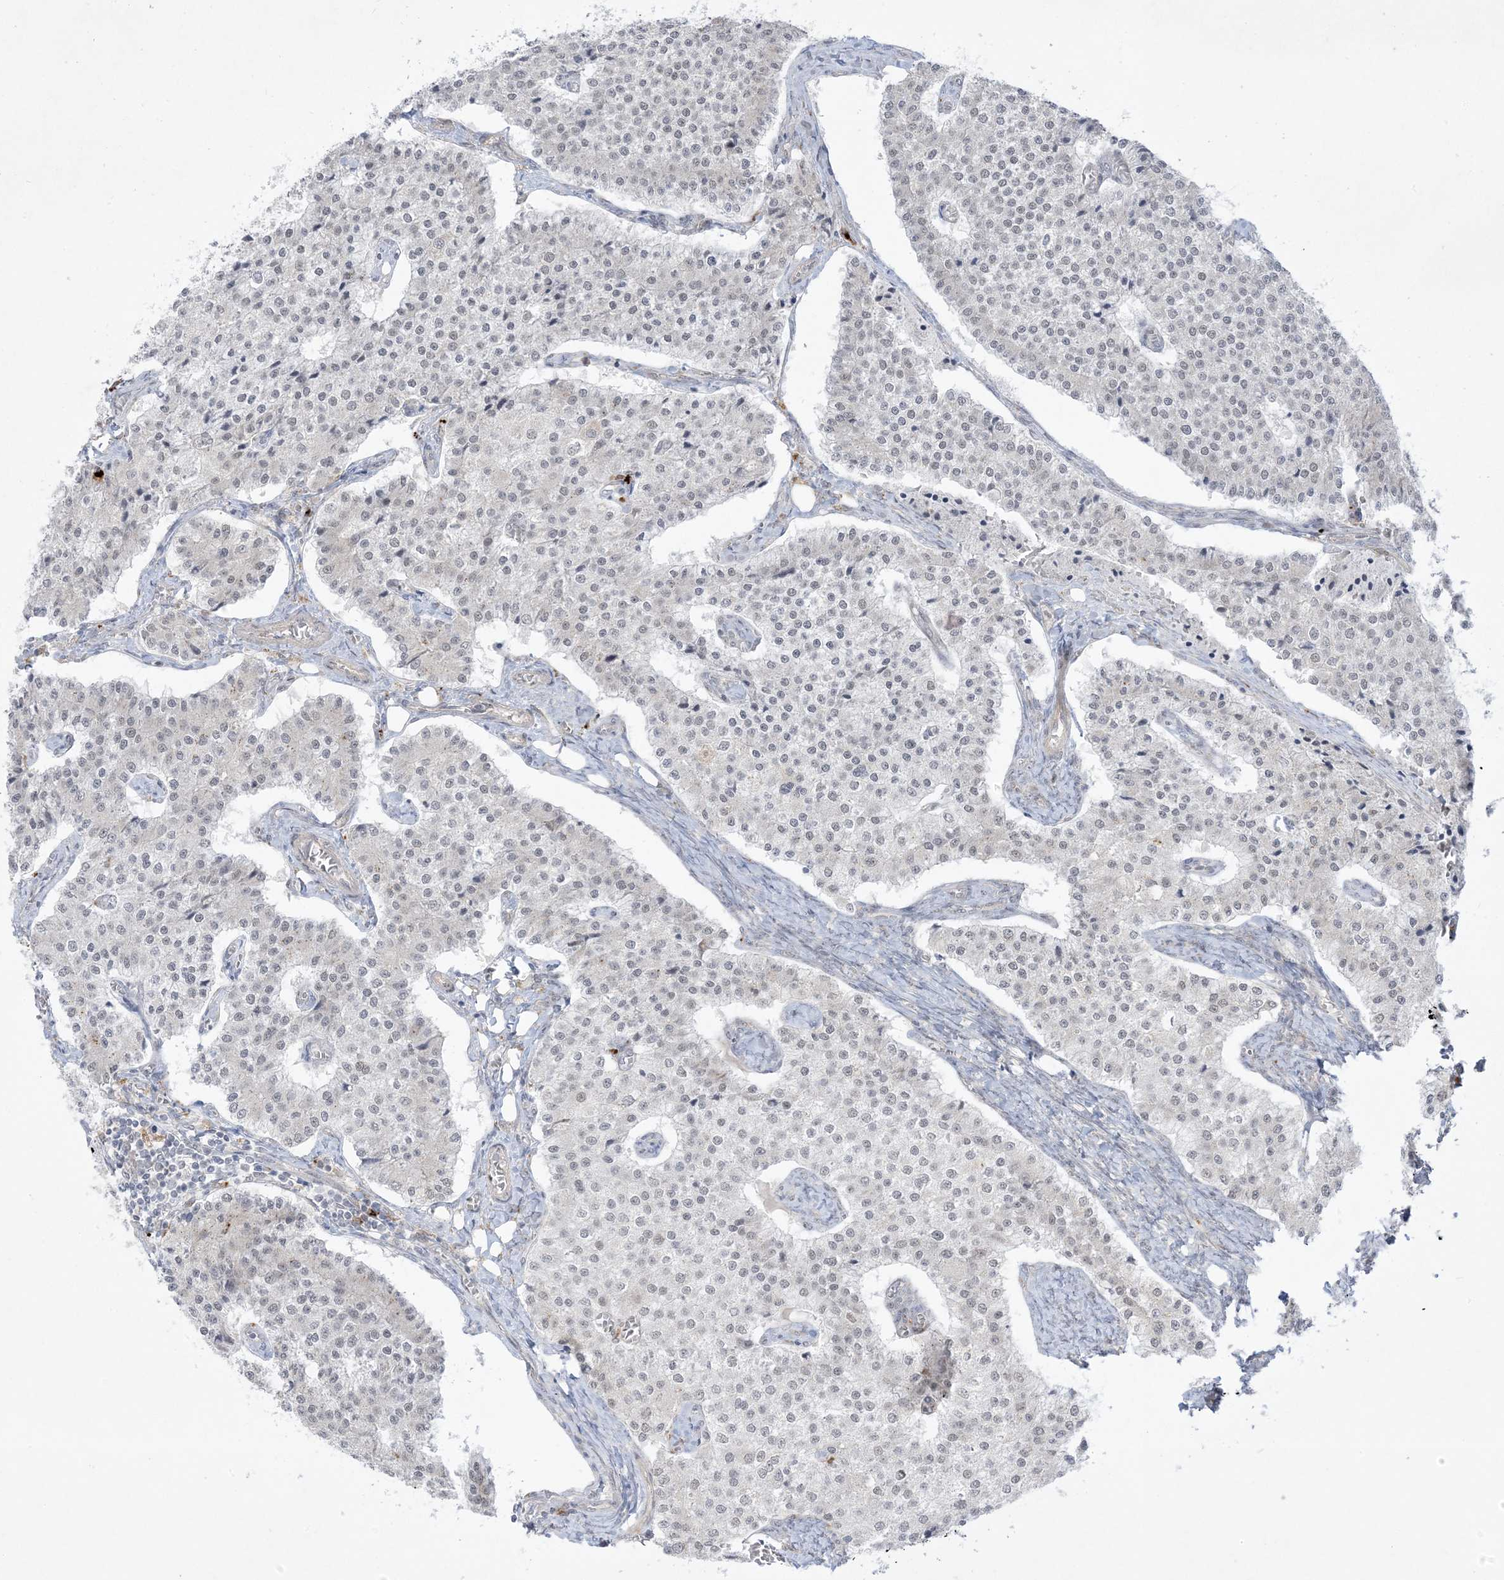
{"staining": {"intensity": "weak", "quantity": "25%-75%", "location": "nuclear"}, "tissue": "carcinoid", "cell_type": "Tumor cells", "image_type": "cancer", "snomed": [{"axis": "morphology", "description": "Carcinoid, malignant, NOS"}, {"axis": "topography", "description": "Colon"}], "caption": "This image reveals immunohistochemistry staining of human carcinoid, with low weak nuclear staining in approximately 25%-75% of tumor cells.", "gene": "PTK6", "patient": {"sex": "female", "age": 52}}